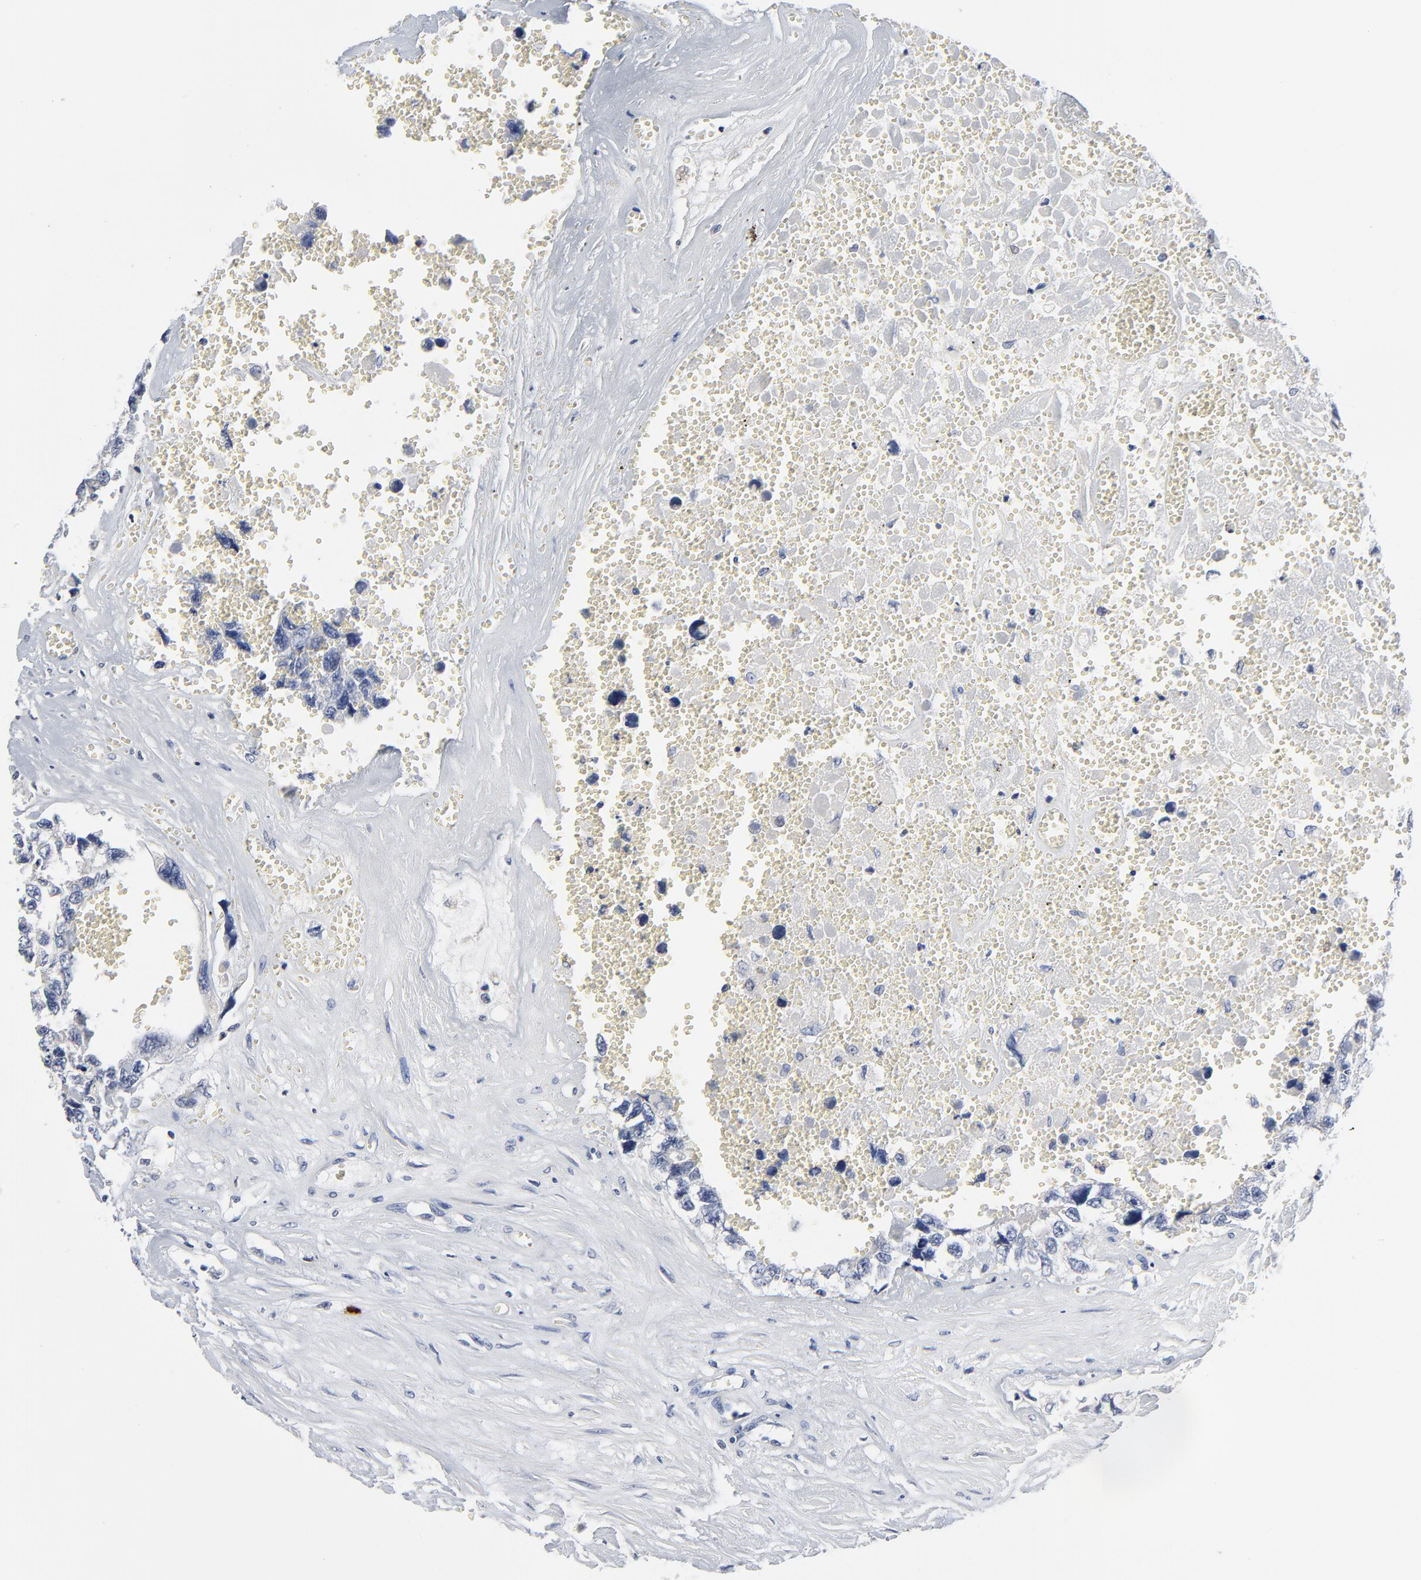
{"staining": {"intensity": "negative", "quantity": "none", "location": "none"}, "tissue": "testis cancer", "cell_type": "Tumor cells", "image_type": "cancer", "snomed": [{"axis": "morphology", "description": "Carcinoma, Embryonal, NOS"}, {"axis": "topography", "description": "Testis"}], "caption": "This is a photomicrograph of immunohistochemistry (IHC) staining of testis cancer, which shows no expression in tumor cells.", "gene": "FBXL5", "patient": {"sex": "male", "age": 31}}